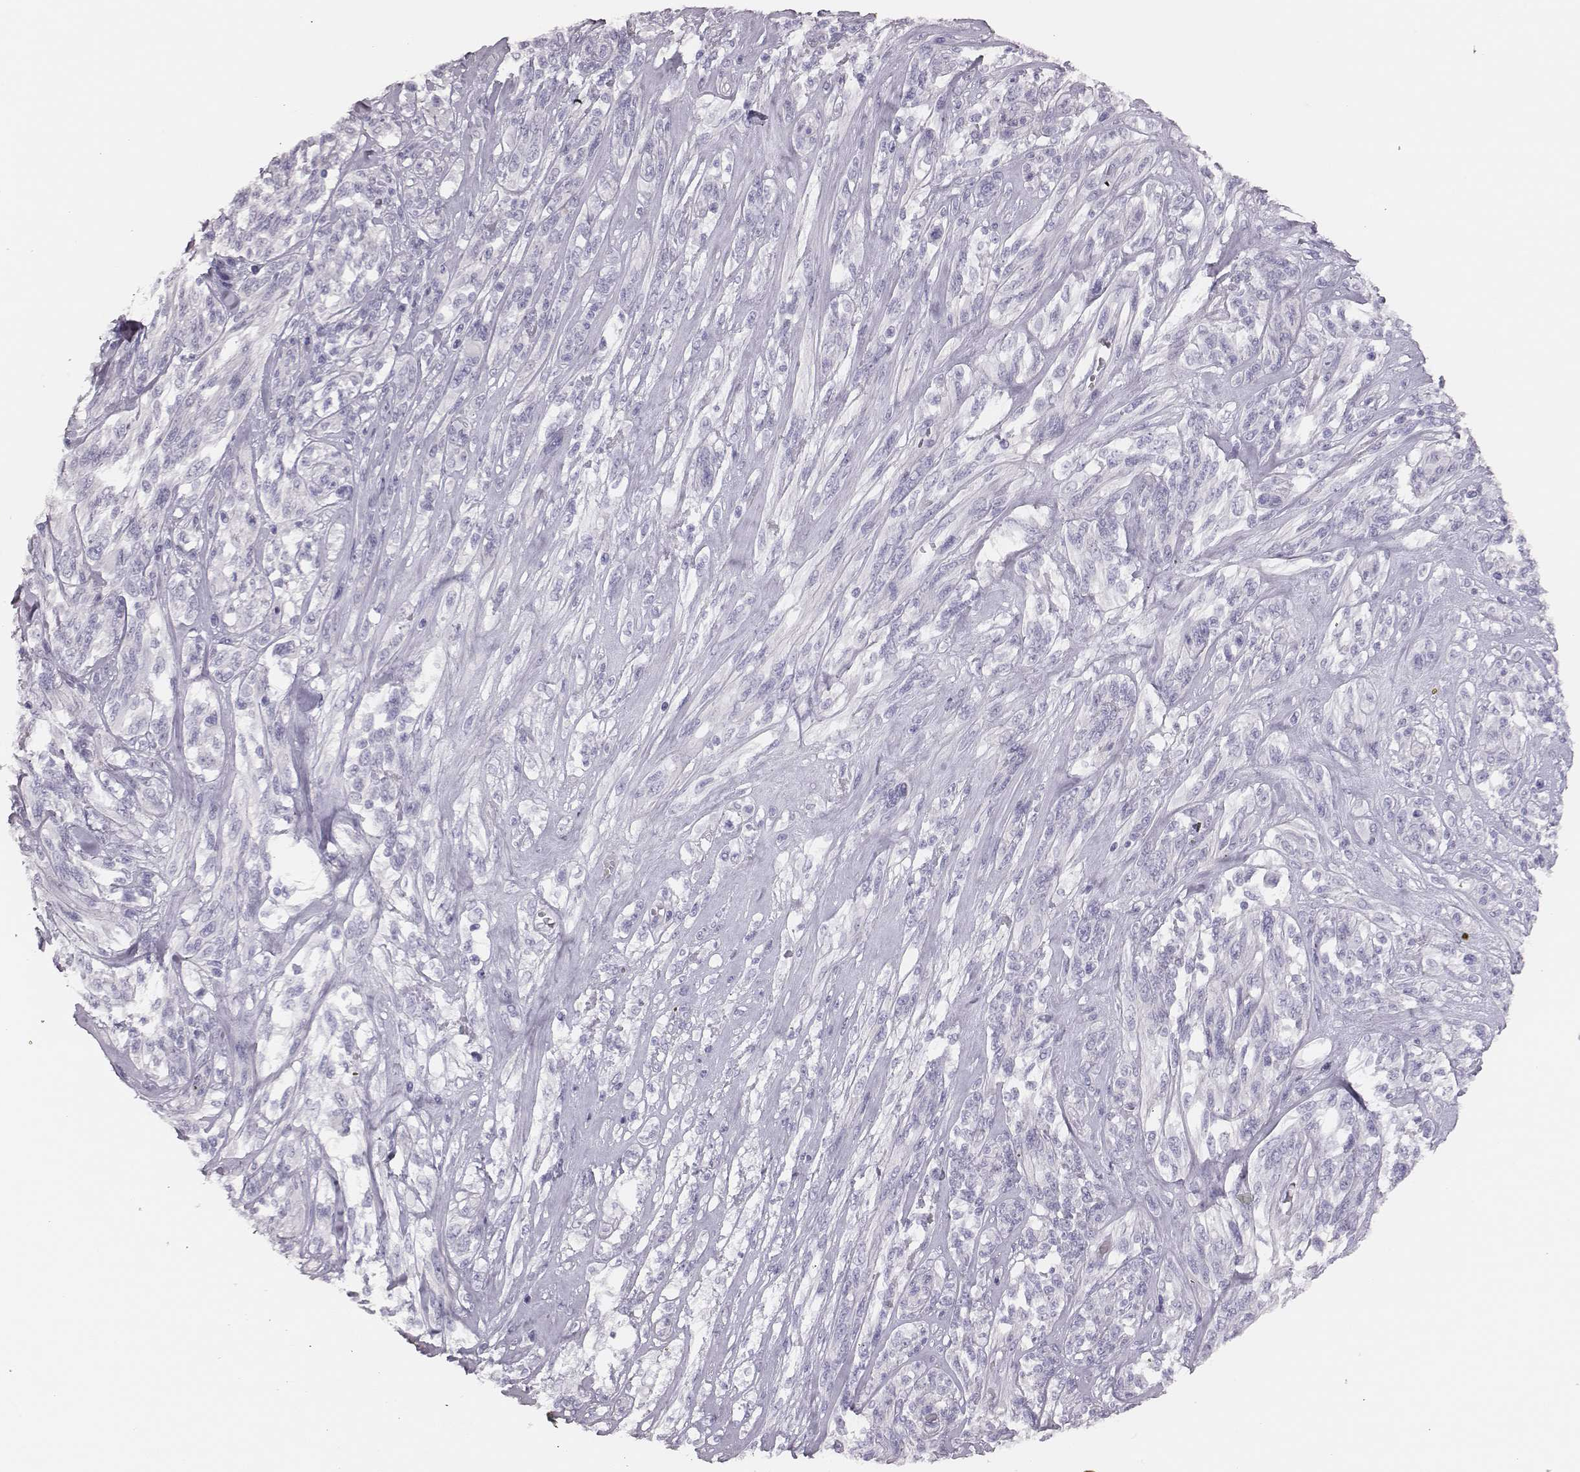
{"staining": {"intensity": "negative", "quantity": "none", "location": "none"}, "tissue": "melanoma", "cell_type": "Tumor cells", "image_type": "cancer", "snomed": [{"axis": "morphology", "description": "Malignant melanoma, NOS"}, {"axis": "topography", "description": "Skin"}], "caption": "DAB (3,3'-diaminobenzidine) immunohistochemical staining of malignant melanoma shows no significant positivity in tumor cells.", "gene": "H1-6", "patient": {"sex": "female", "age": 91}}